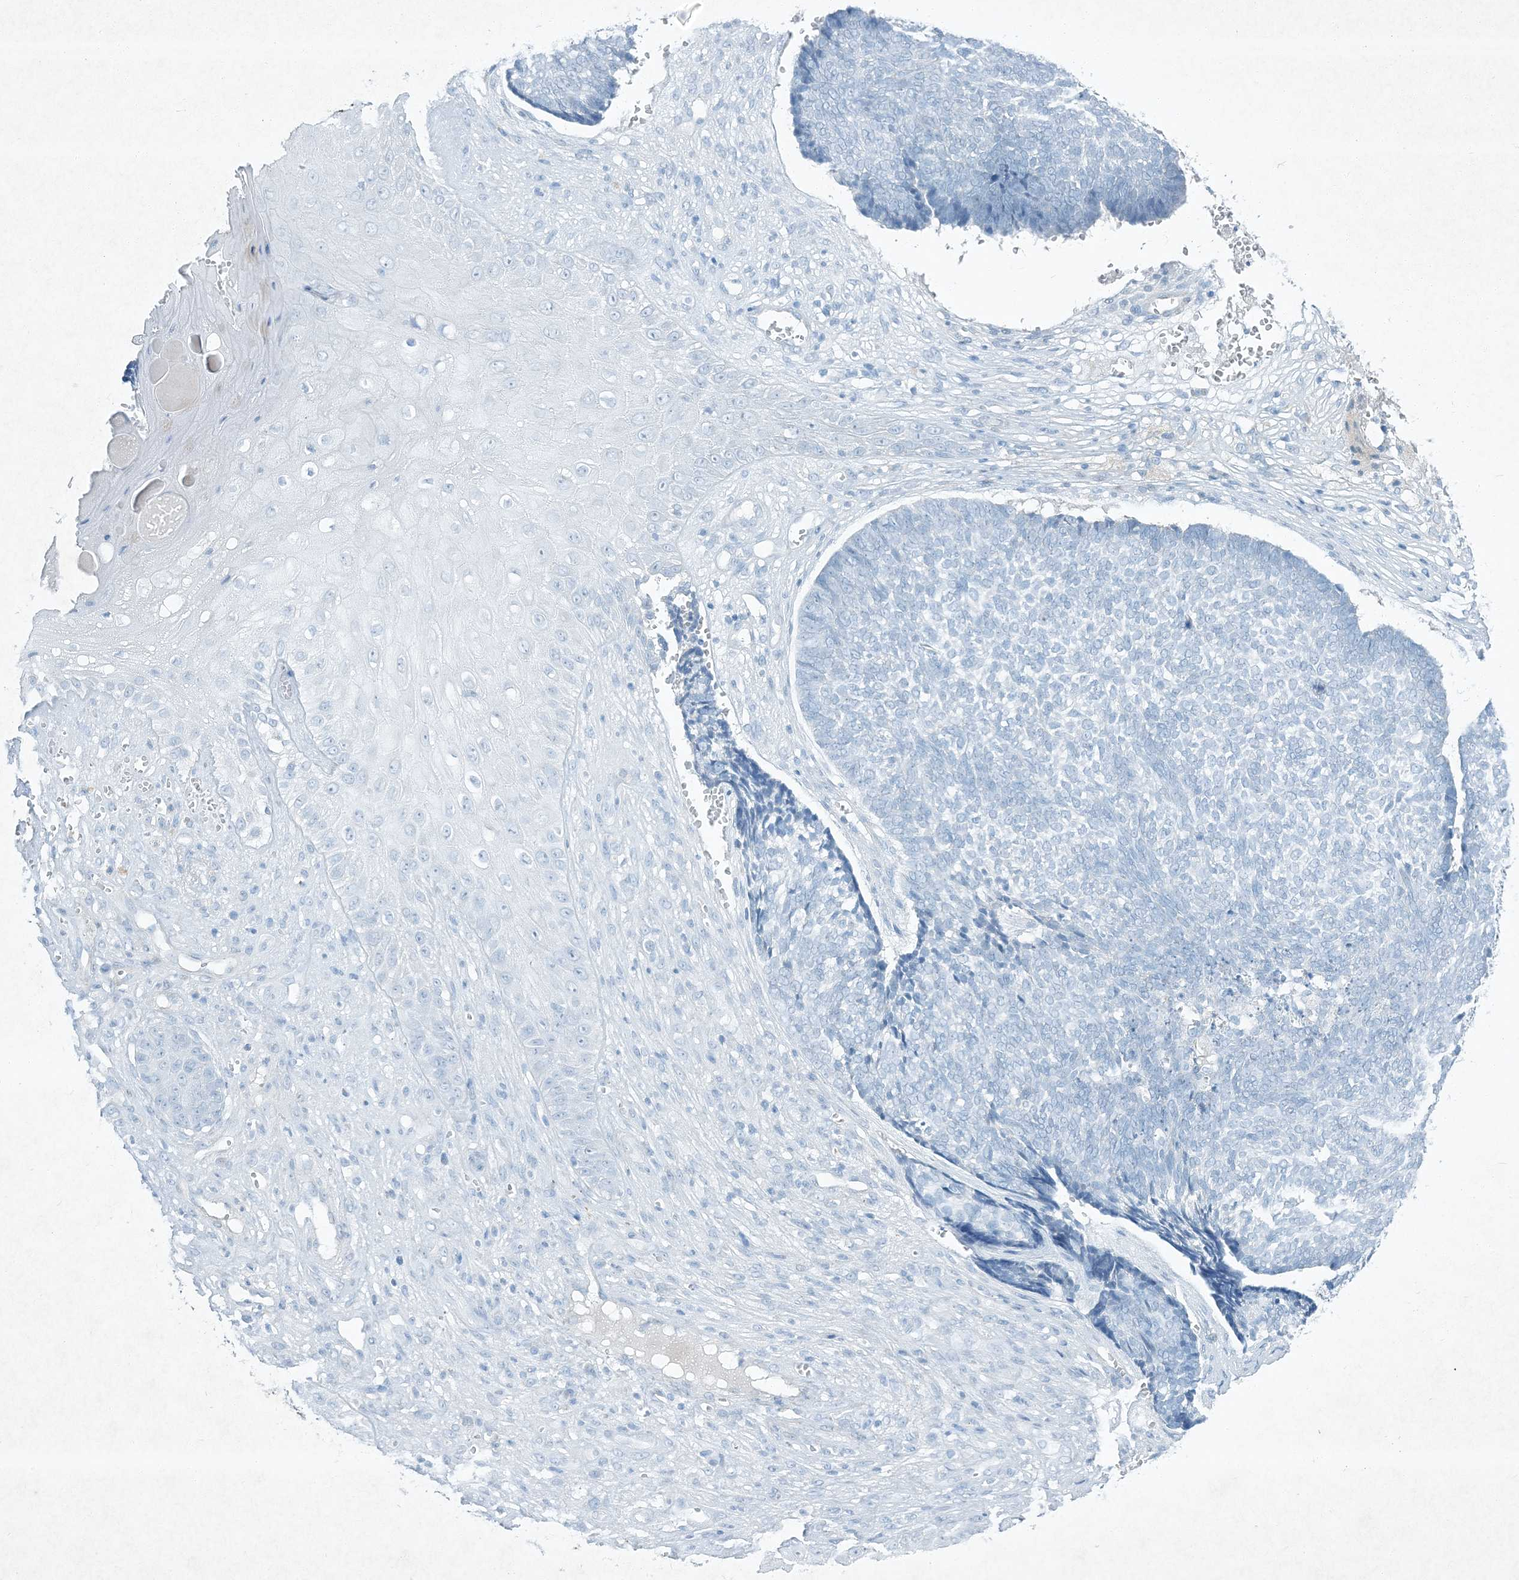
{"staining": {"intensity": "negative", "quantity": "none", "location": "none"}, "tissue": "skin cancer", "cell_type": "Tumor cells", "image_type": "cancer", "snomed": [{"axis": "morphology", "description": "Basal cell carcinoma"}, {"axis": "topography", "description": "Skin"}], "caption": "Histopathology image shows no protein positivity in tumor cells of skin basal cell carcinoma tissue. The staining is performed using DAB brown chromogen with nuclei counter-stained in using hematoxylin.", "gene": "PGM5", "patient": {"sex": "male", "age": 84}}